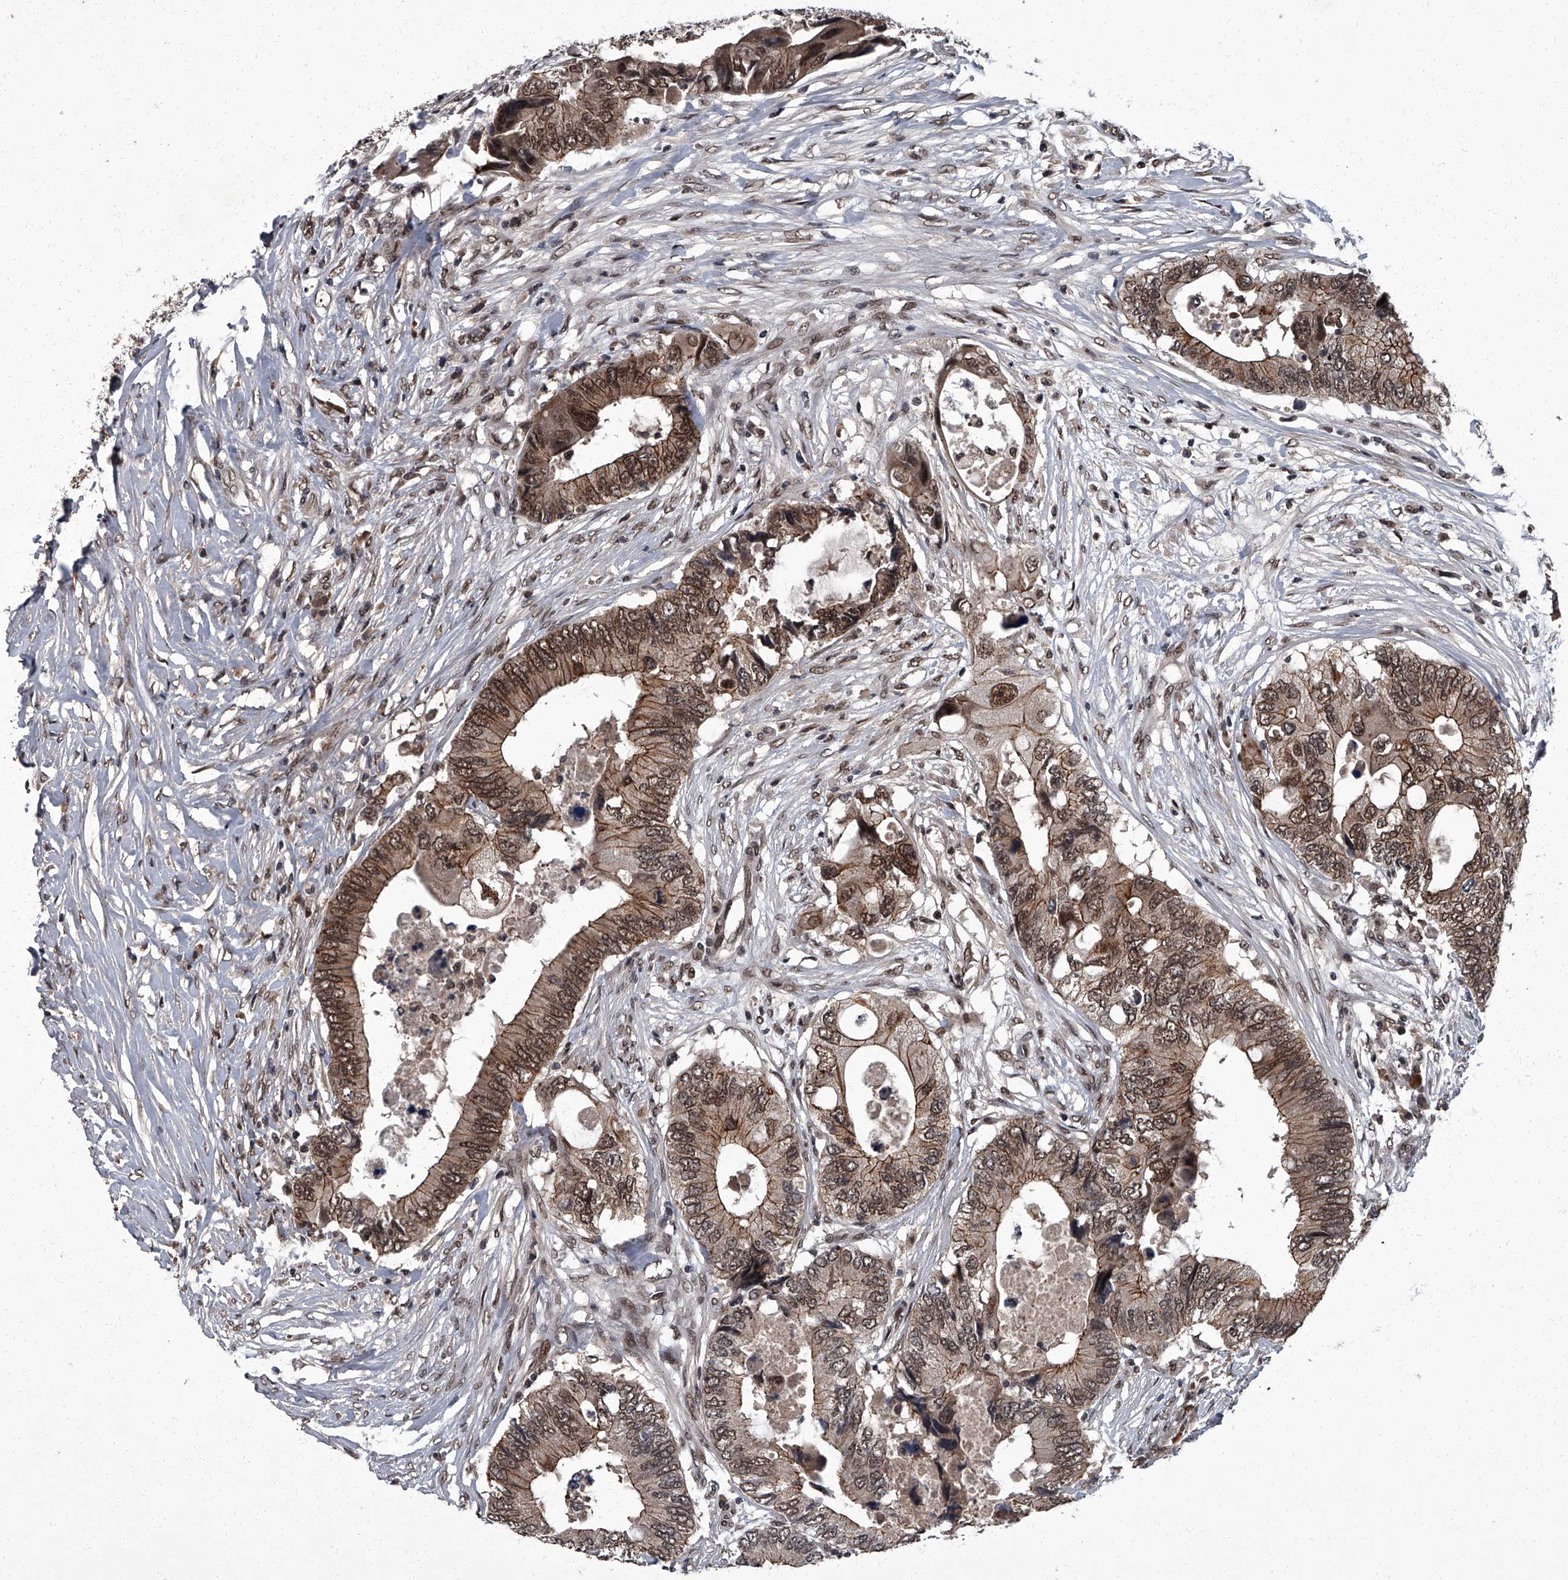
{"staining": {"intensity": "moderate", "quantity": ">75%", "location": "cytoplasmic/membranous,nuclear"}, "tissue": "colorectal cancer", "cell_type": "Tumor cells", "image_type": "cancer", "snomed": [{"axis": "morphology", "description": "Adenocarcinoma, NOS"}, {"axis": "topography", "description": "Colon"}], "caption": "Immunohistochemistry micrograph of colorectal adenocarcinoma stained for a protein (brown), which demonstrates medium levels of moderate cytoplasmic/membranous and nuclear expression in about >75% of tumor cells.", "gene": "ZNF518B", "patient": {"sex": "male", "age": 71}}